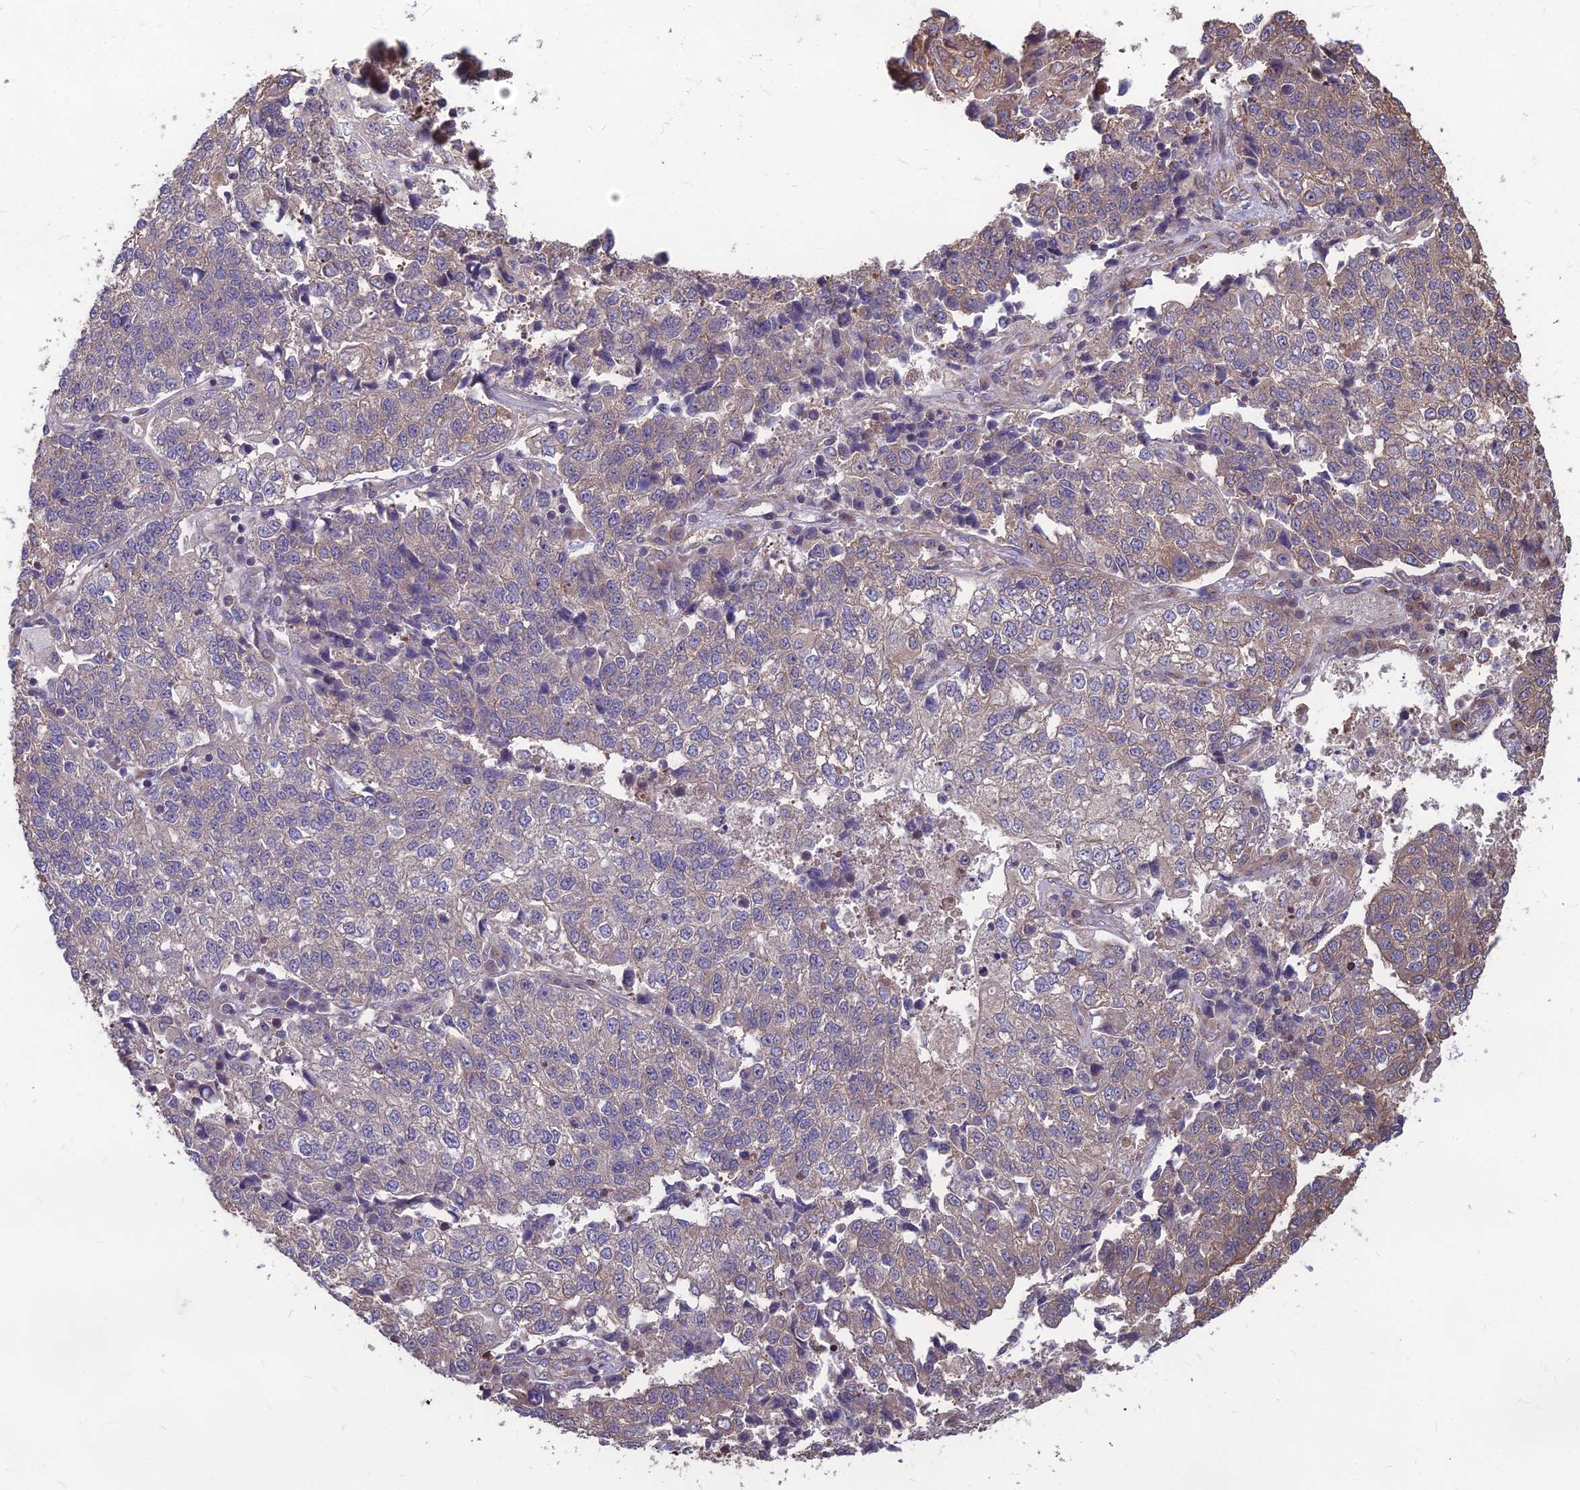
{"staining": {"intensity": "weak", "quantity": "<25%", "location": "cytoplasmic/membranous"}, "tissue": "lung cancer", "cell_type": "Tumor cells", "image_type": "cancer", "snomed": [{"axis": "morphology", "description": "Adenocarcinoma, NOS"}, {"axis": "topography", "description": "Lung"}], "caption": "High magnification brightfield microscopy of lung cancer (adenocarcinoma) stained with DAB (brown) and counterstained with hematoxylin (blue): tumor cells show no significant expression.", "gene": "LSM6", "patient": {"sex": "male", "age": 49}}